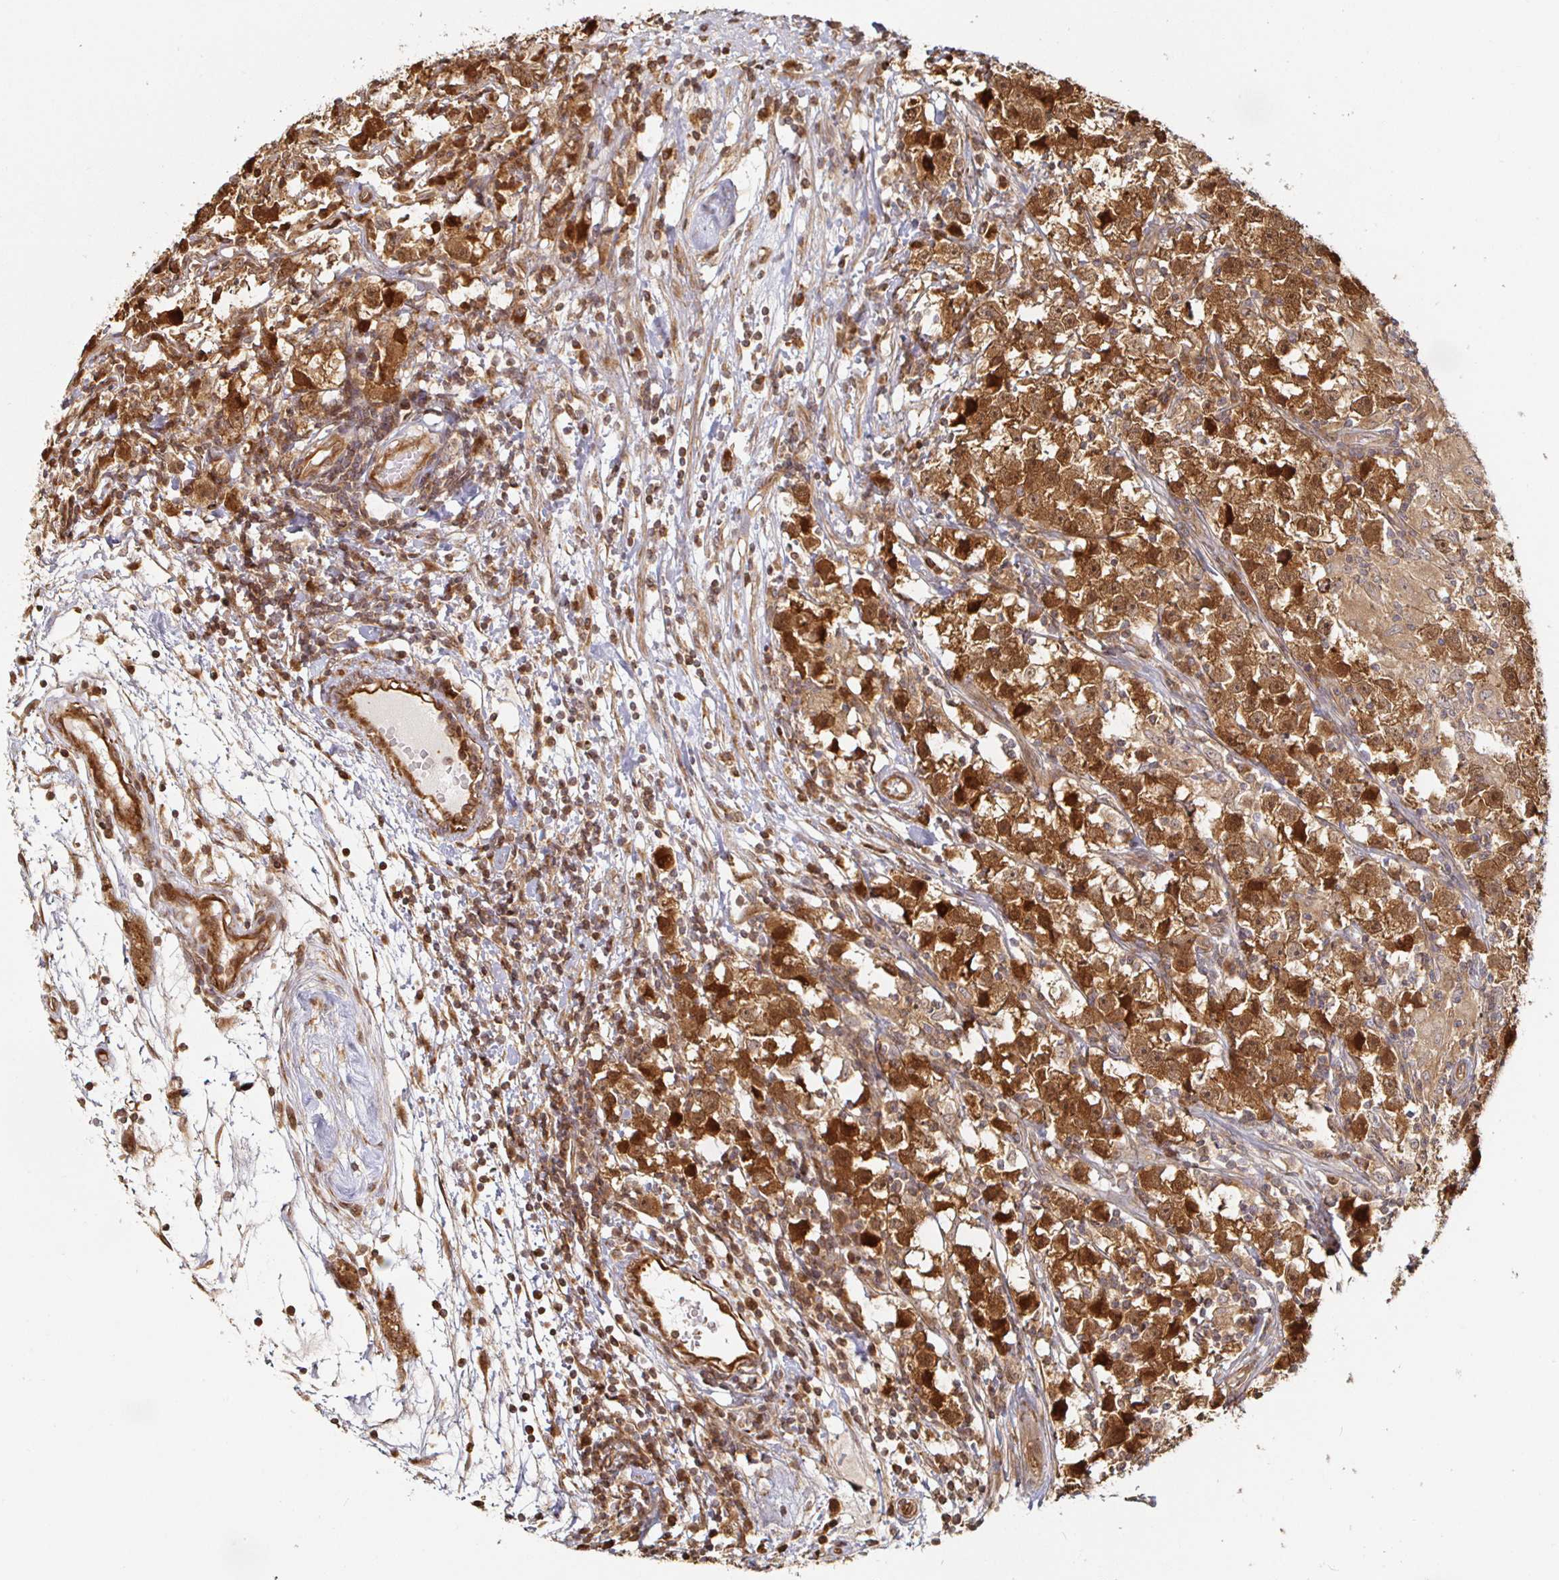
{"staining": {"intensity": "strong", "quantity": ">75%", "location": "cytoplasmic/membranous,nuclear"}, "tissue": "testis cancer", "cell_type": "Tumor cells", "image_type": "cancer", "snomed": [{"axis": "morphology", "description": "Seminoma, NOS"}, {"axis": "topography", "description": "Testis"}], "caption": "Immunohistochemical staining of testis seminoma reveals strong cytoplasmic/membranous and nuclear protein staining in approximately >75% of tumor cells.", "gene": "STRAP", "patient": {"sex": "male", "age": 33}}